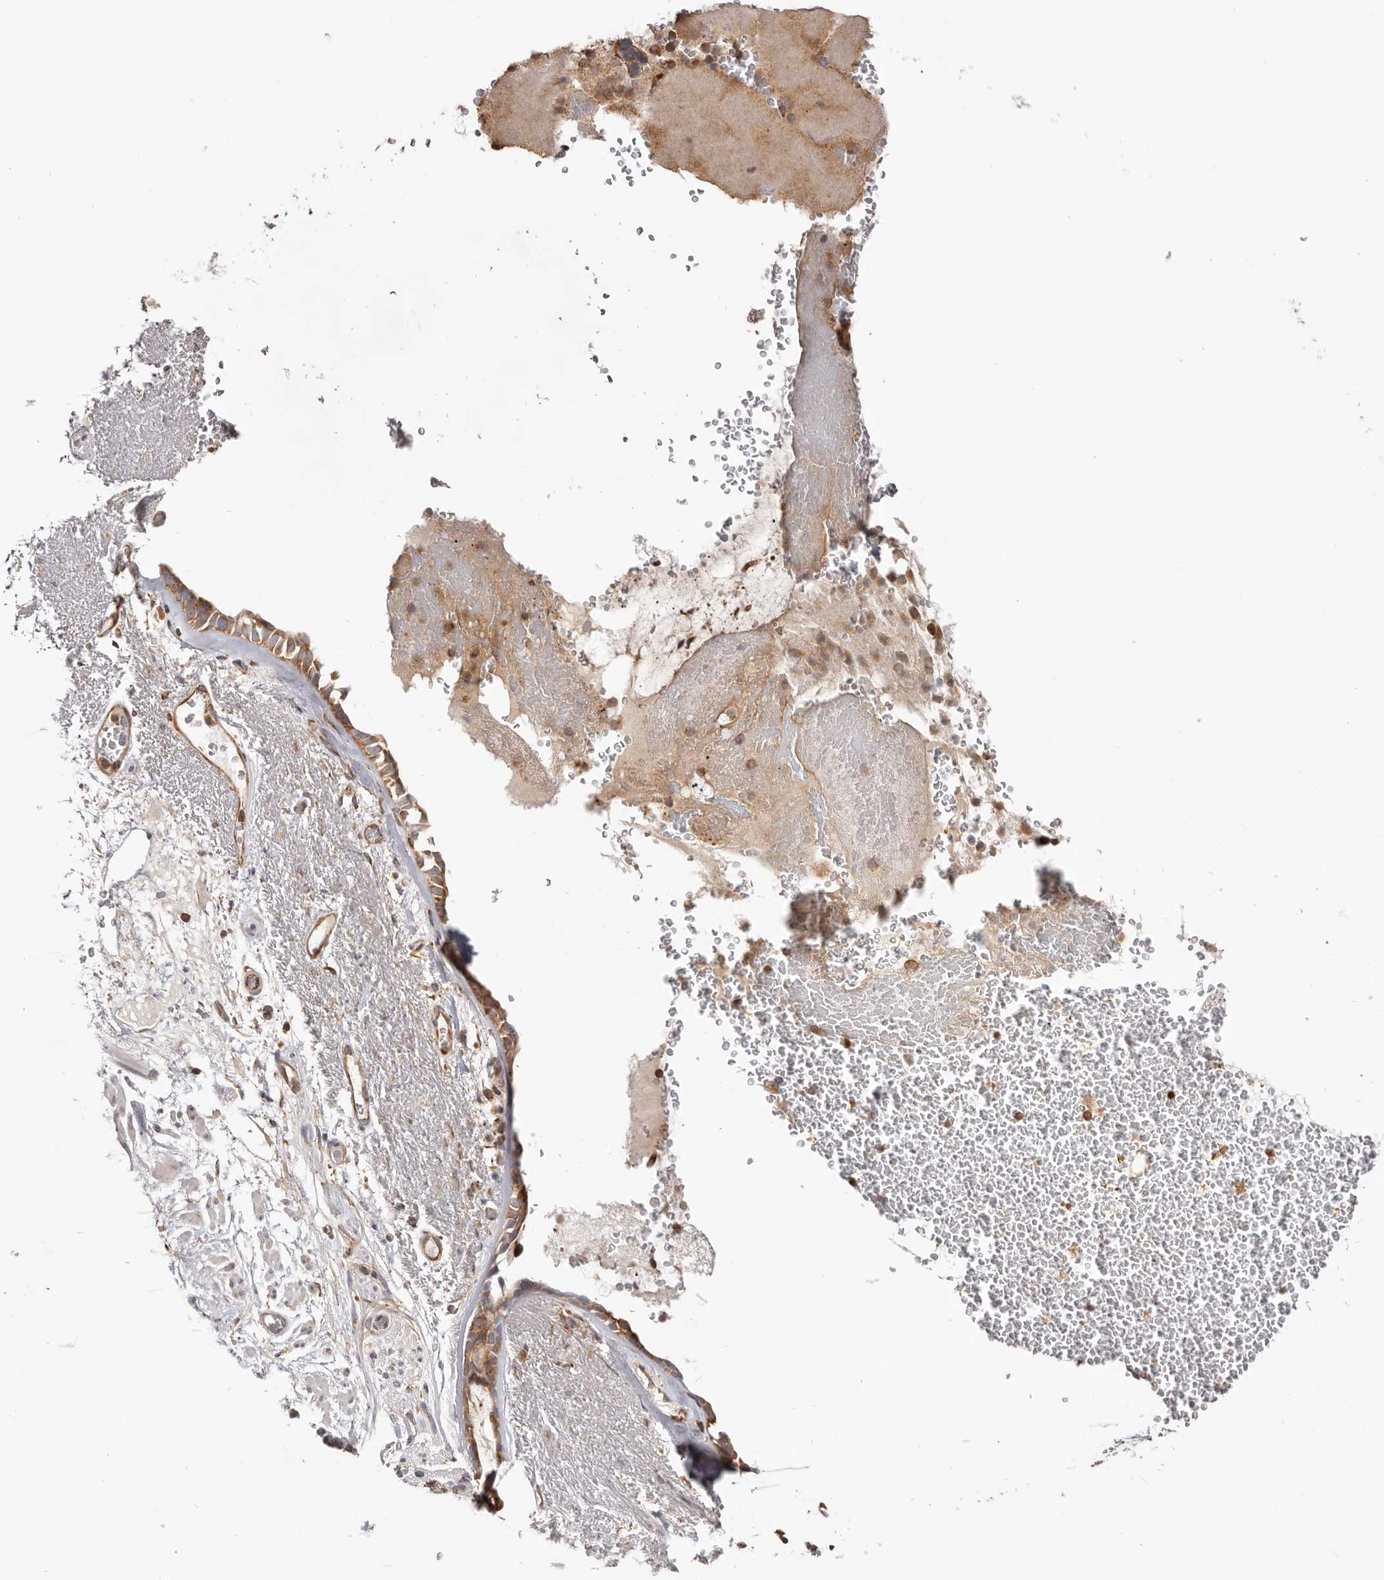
{"staining": {"intensity": "moderate", "quantity": ">75%", "location": "cytoplasmic/membranous"}, "tissue": "bronchus", "cell_type": "Respiratory epithelial cells", "image_type": "normal", "snomed": [{"axis": "morphology", "description": "Normal tissue, NOS"}, {"axis": "morphology", "description": "Squamous cell carcinoma, NOS"}, {"axis": "topography", "description": "Lymph node"}, {"axis": "topography", "description": "Bronchus"}, {"axis": "topography", "description": "Lung"}], "caption": "Human bronchus stained with a brown dye reveals moderate cytoplasmic/membranous positive positivity in about >75% of respiratory epithelial cells.", "gene": "EPRS1", "patient": {"sex": "male", "age": 66}}